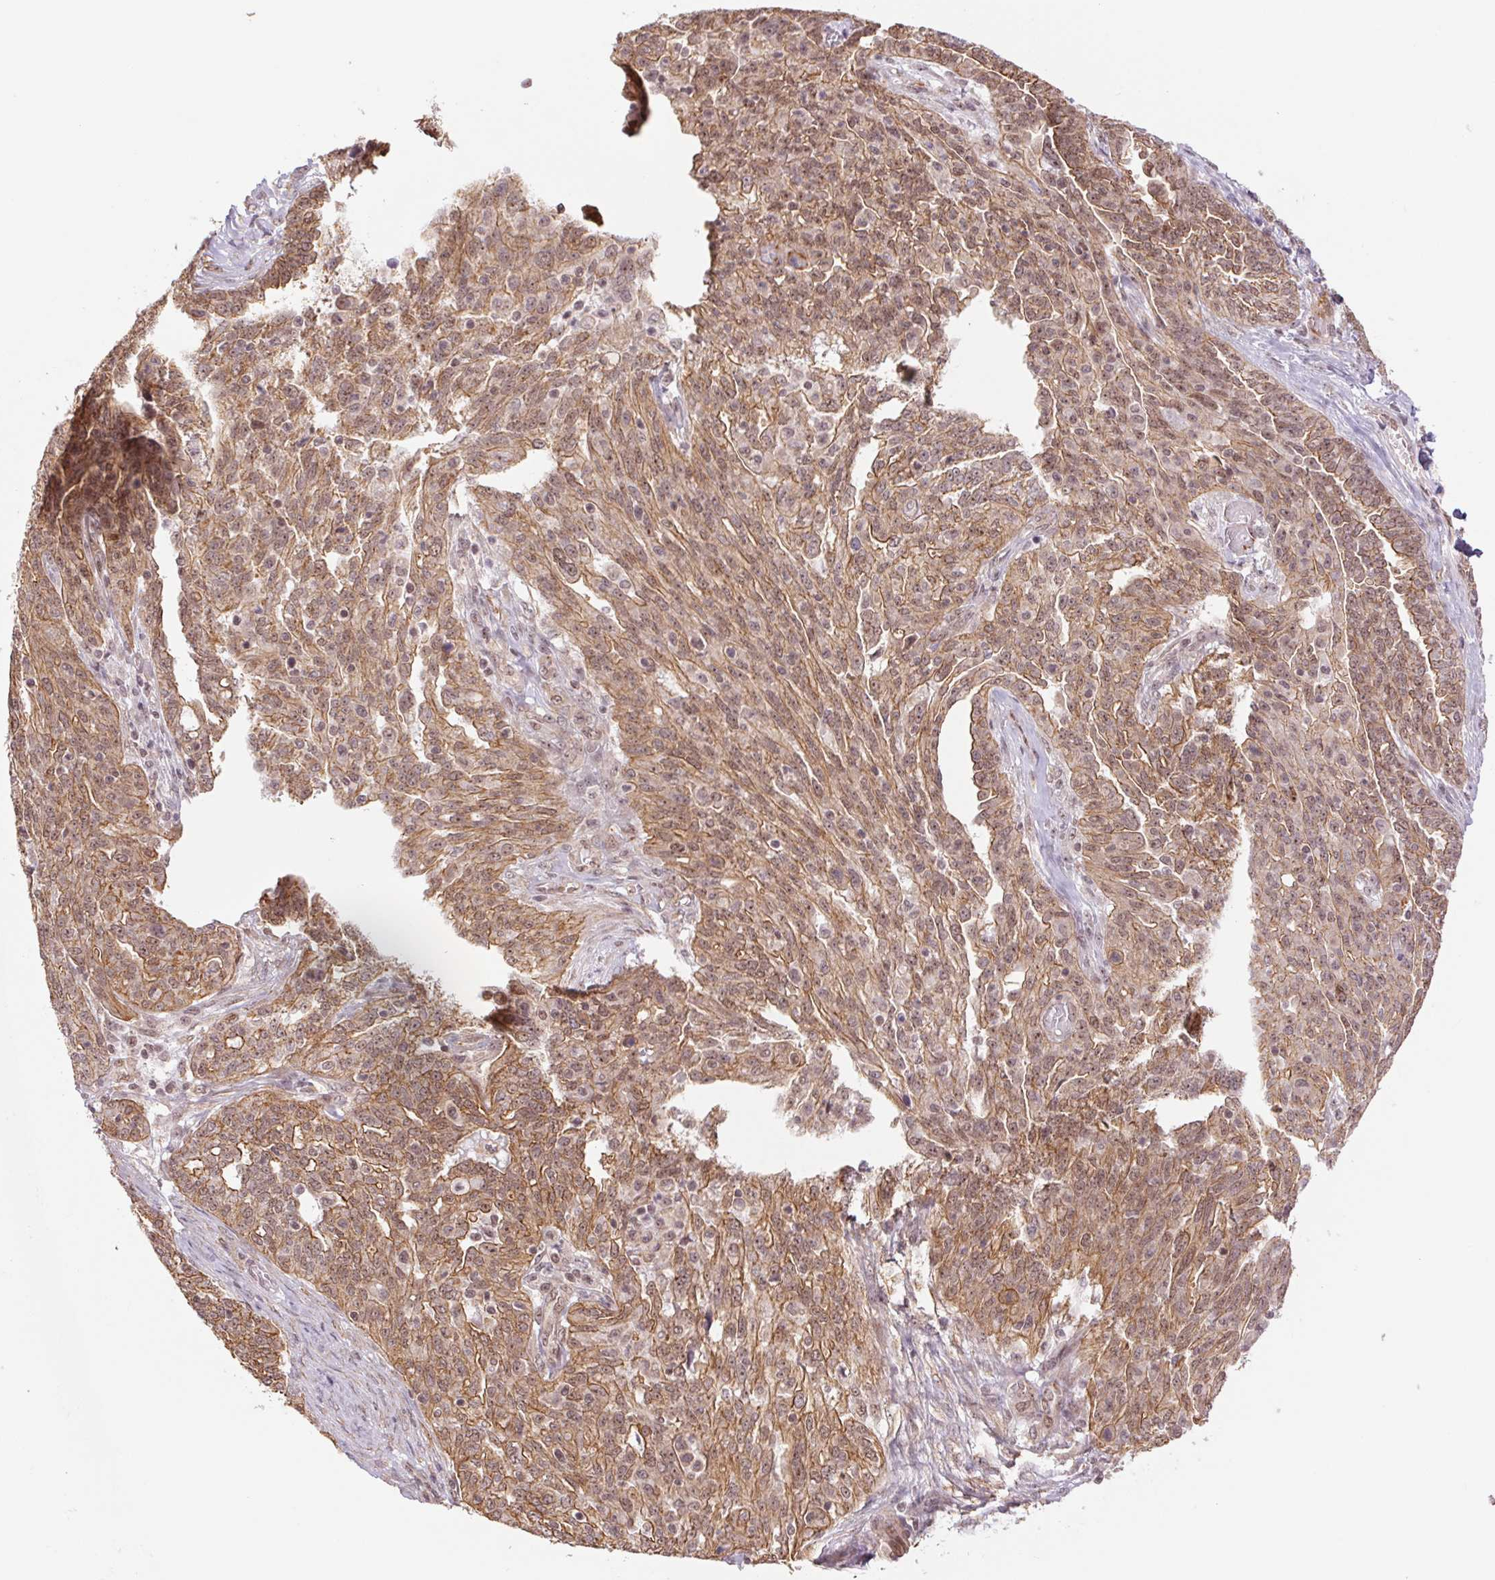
{"staining": {"intensity": "moderate", "quantity": ">75%", "location": "nuclear"}, "tissue": "ovarian cancer", "cell_type": "Tumor cells", "image_type": "cancer", "snomed": [{"axis": "morphology", "description": "Cystadenocarcinoma, serous, NOS"}, {"axis": "topography", "description": "Ovary"}], "caption": "Approximately >75% of tumor cells in ovarian serous cystadenocarcinoma display moderate nuclear protein positivity as visualized by brown immunohistochemical staining.", "gene": "CWC25", "patient": {"sex": "female", "age": 67}}